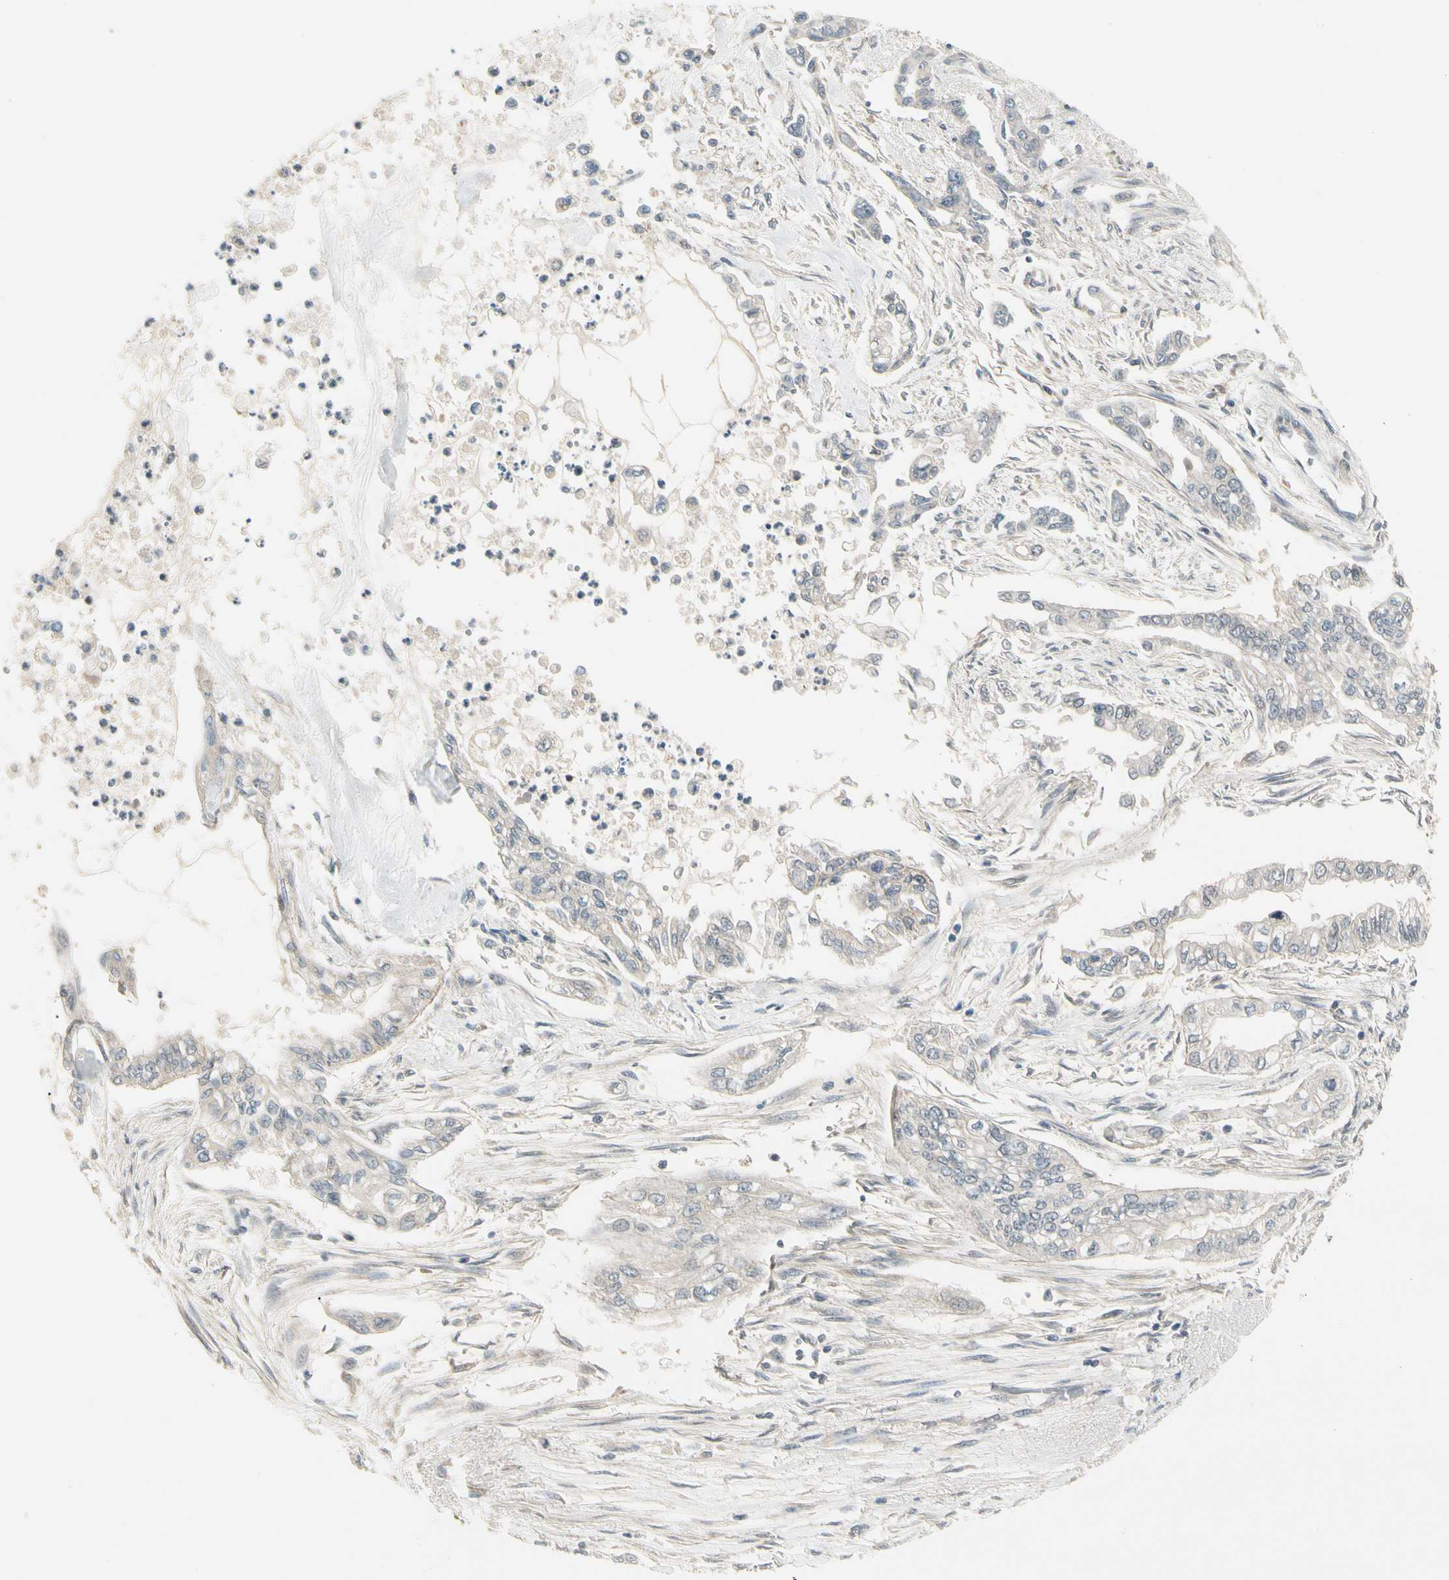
{"staining": {"intensity": "weak", "quantity": ">75%", "location": "cytoplasmic/membranous"}, "tissue": "pancreatic cancer", "cell_type": "Tumor cells", "image_type": "cancer", "snomed": [{"axis": "morphology", "description": "Normal tissue, NOS"}, {"axis": "topography", "description": "Pancreas"}], "caption": "IHC of human pancreatic cancer exhibits low levels of weak cytoplasmic/membranous positivity in approximately >75% of tumor cells.", "gene": "ZSCAN12", "patient": {"sex": "male", "age": 42}}